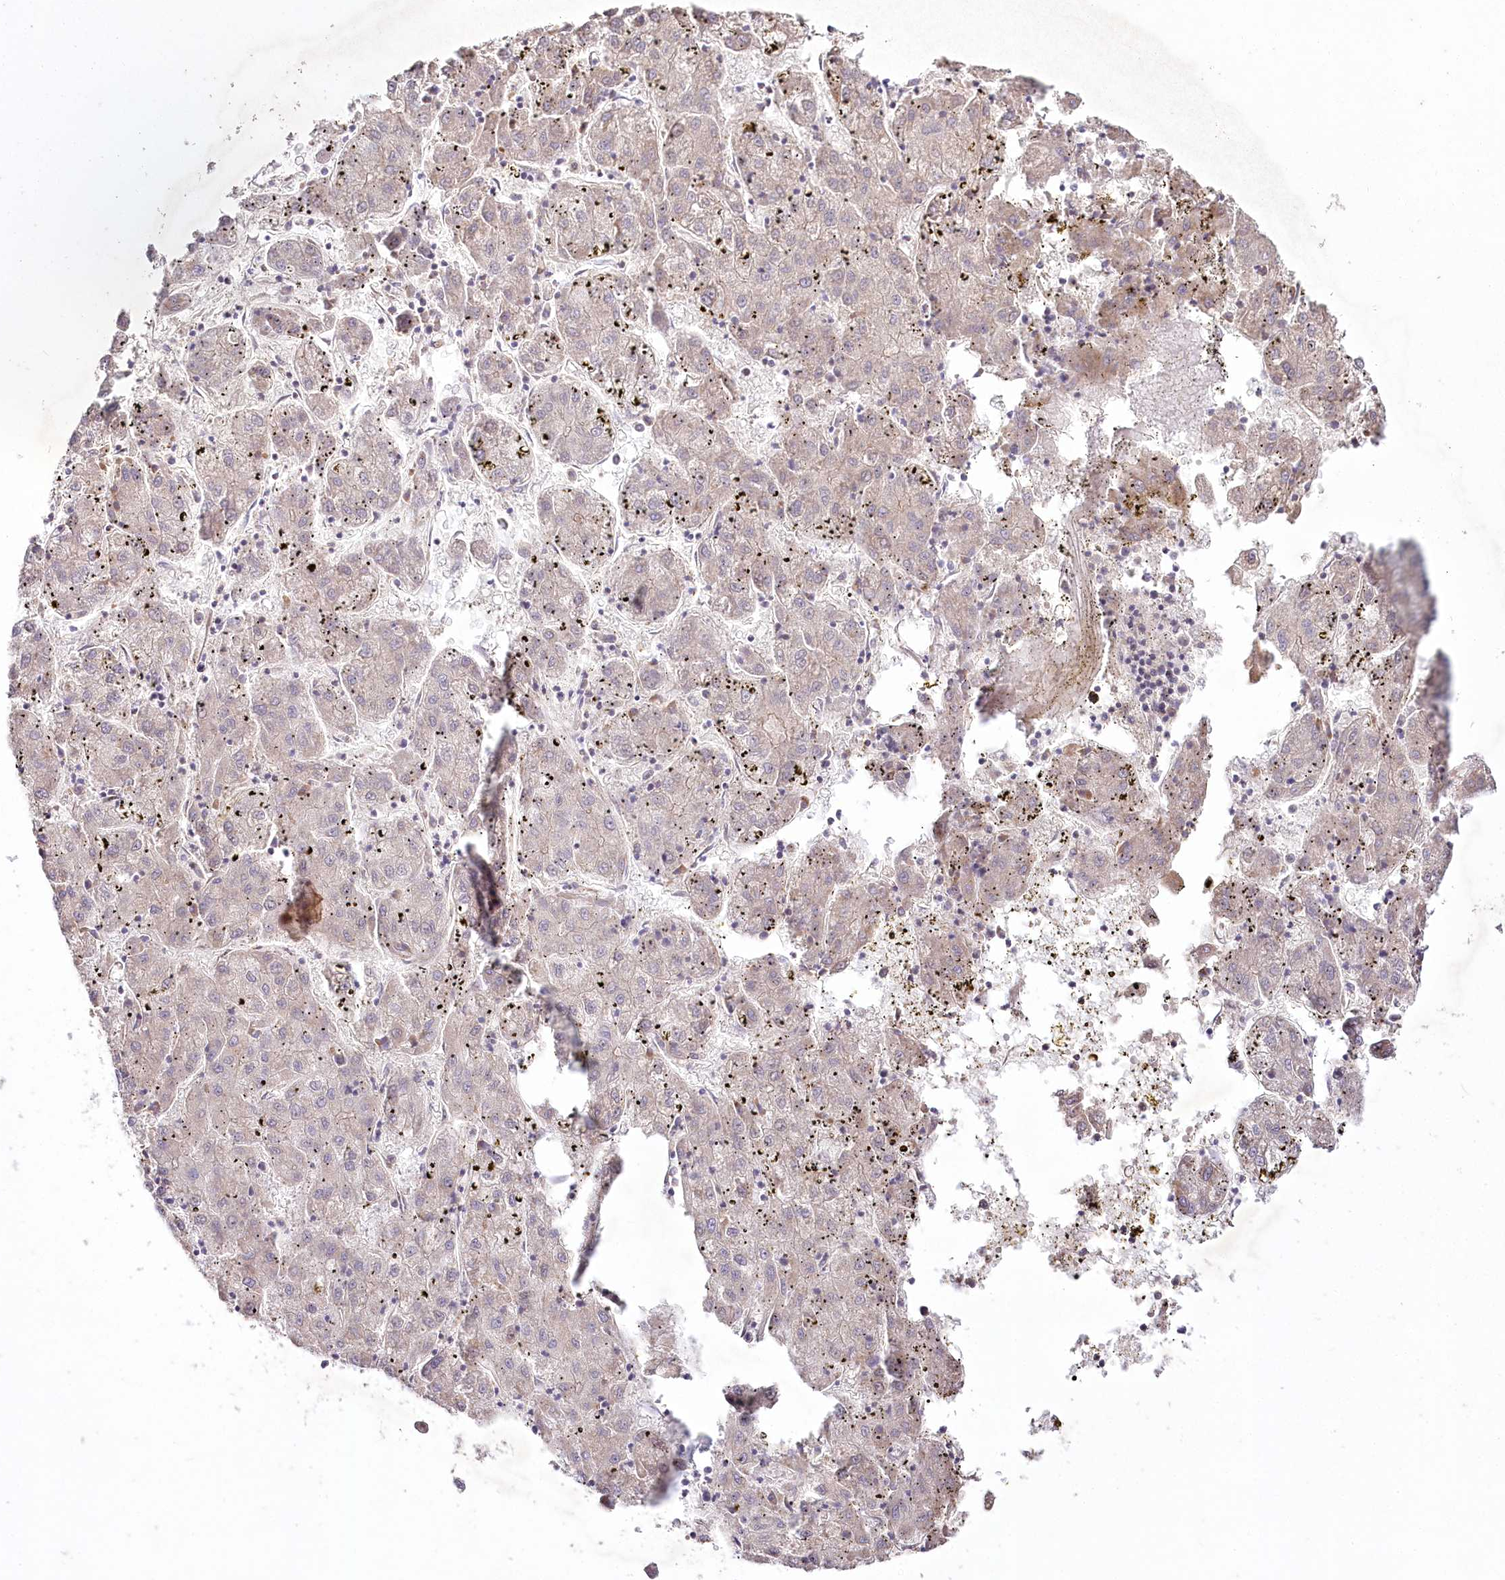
{"staining": {"intensity": "negative", "quantity": "none", "location": "none"}, "tissue": "liver cancer", "cell_type": "Tumor cells", "image_type": "cancer", "snomed": [{"axis": "morphology", "description": "Carcinoma, Hepatocellular, NOS"}, {"axis": "topography", "description": "Liver"}], "caption": "Tumor cells show no significant protein positivity in liver cancer.", "gene": "SH3TC1", "patient": {"sex": "male", "age": 72}}